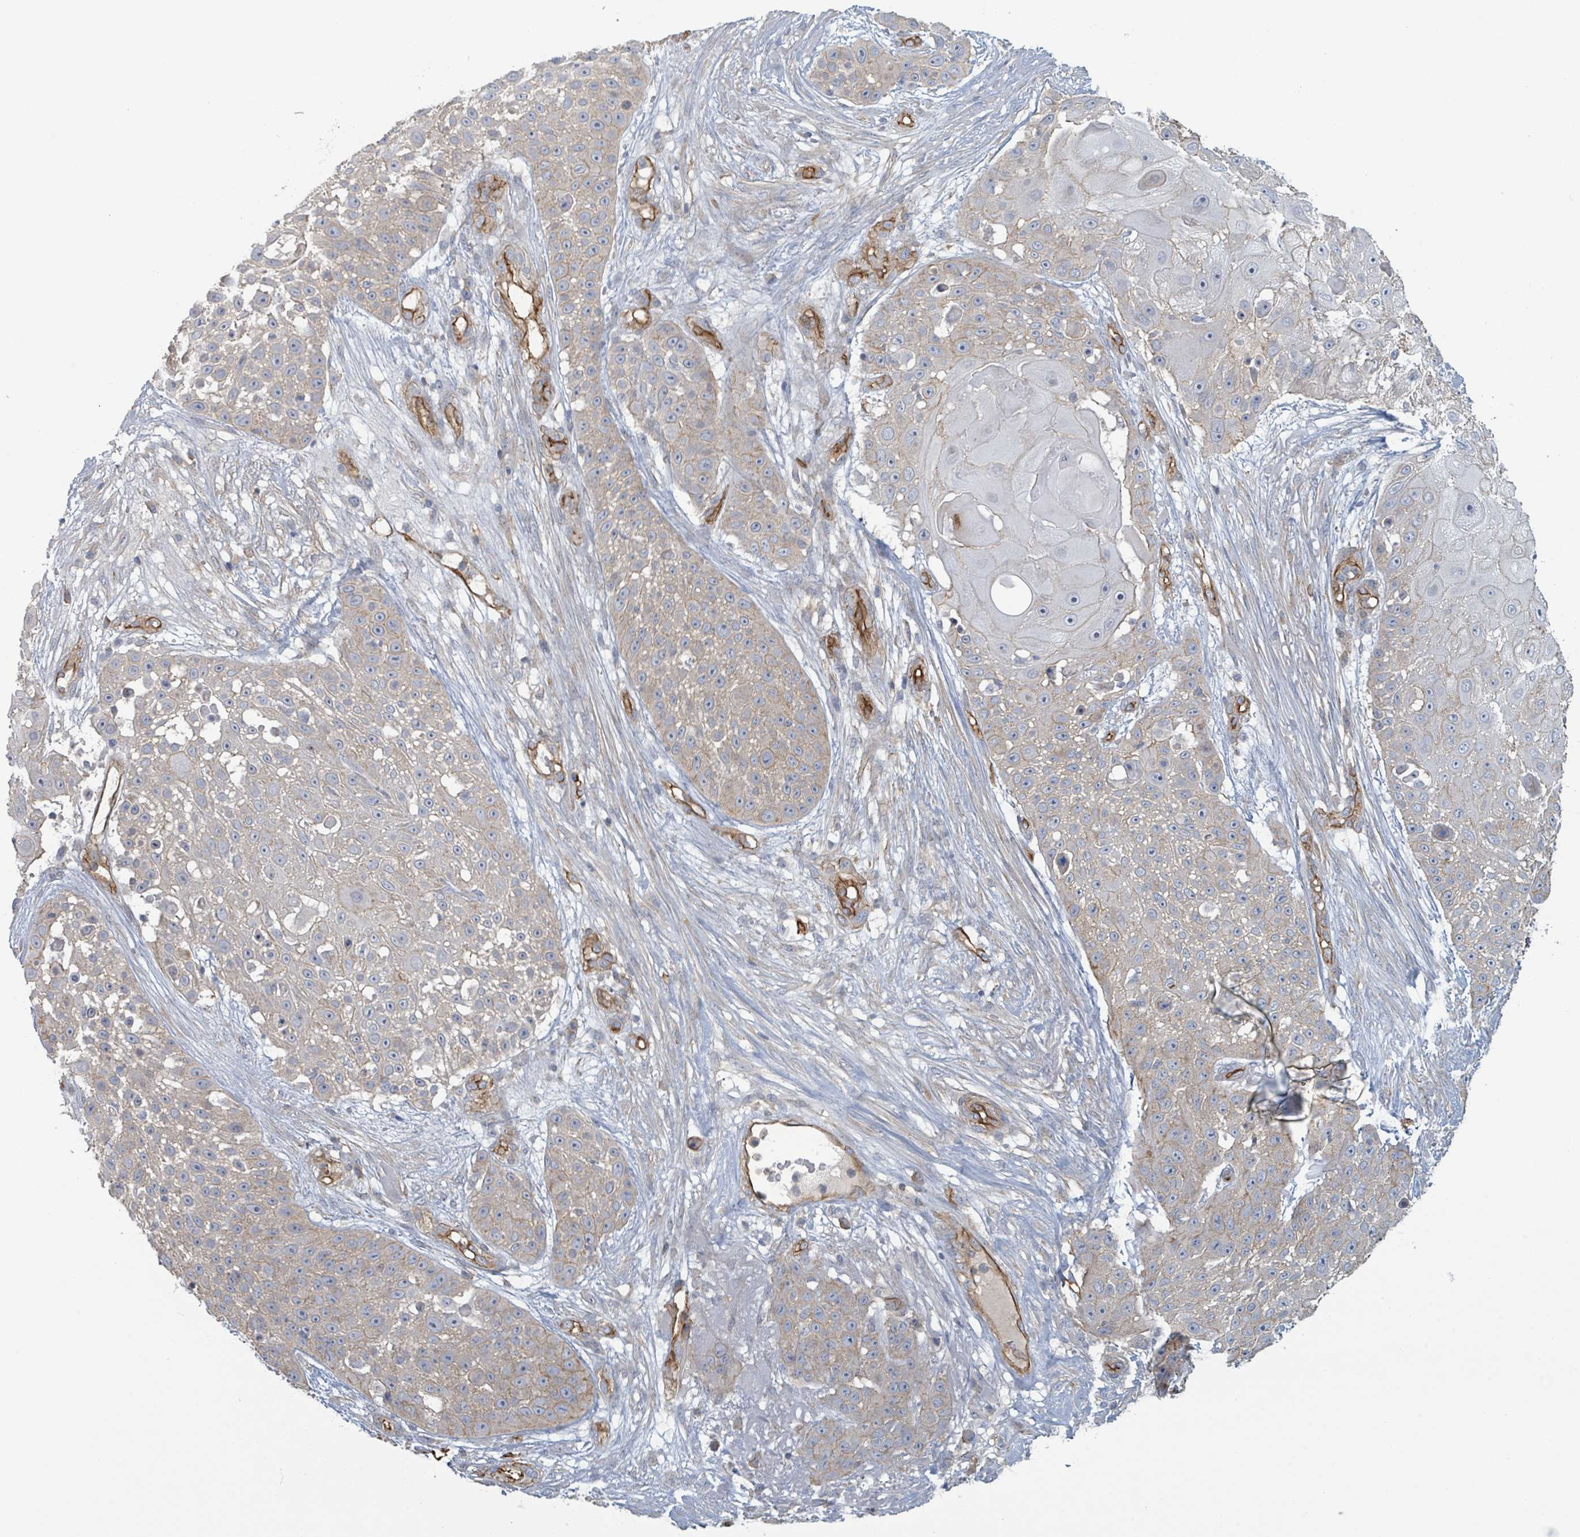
{"staining": {"intensity": "weak", "quantity": "25%-75%", "location": "cytoplasmic/membranous"}, "tissue": "skin cancer", "cell_type": "Tumor cells", "image_type": "cancer", "snomed": [{"axis": "morphology", "description": "Squamous cell carcinoma, NOS"}, {"axis": "topography", "description": "Skin"}], "caption": "Weak cytoplasmic/membranous expression for a protein is seen in about 25%-75% of tumor cells of skin cancer using IHC.", "gene": "LDOC1", "patient": {"sex": "female", "age": 86}}